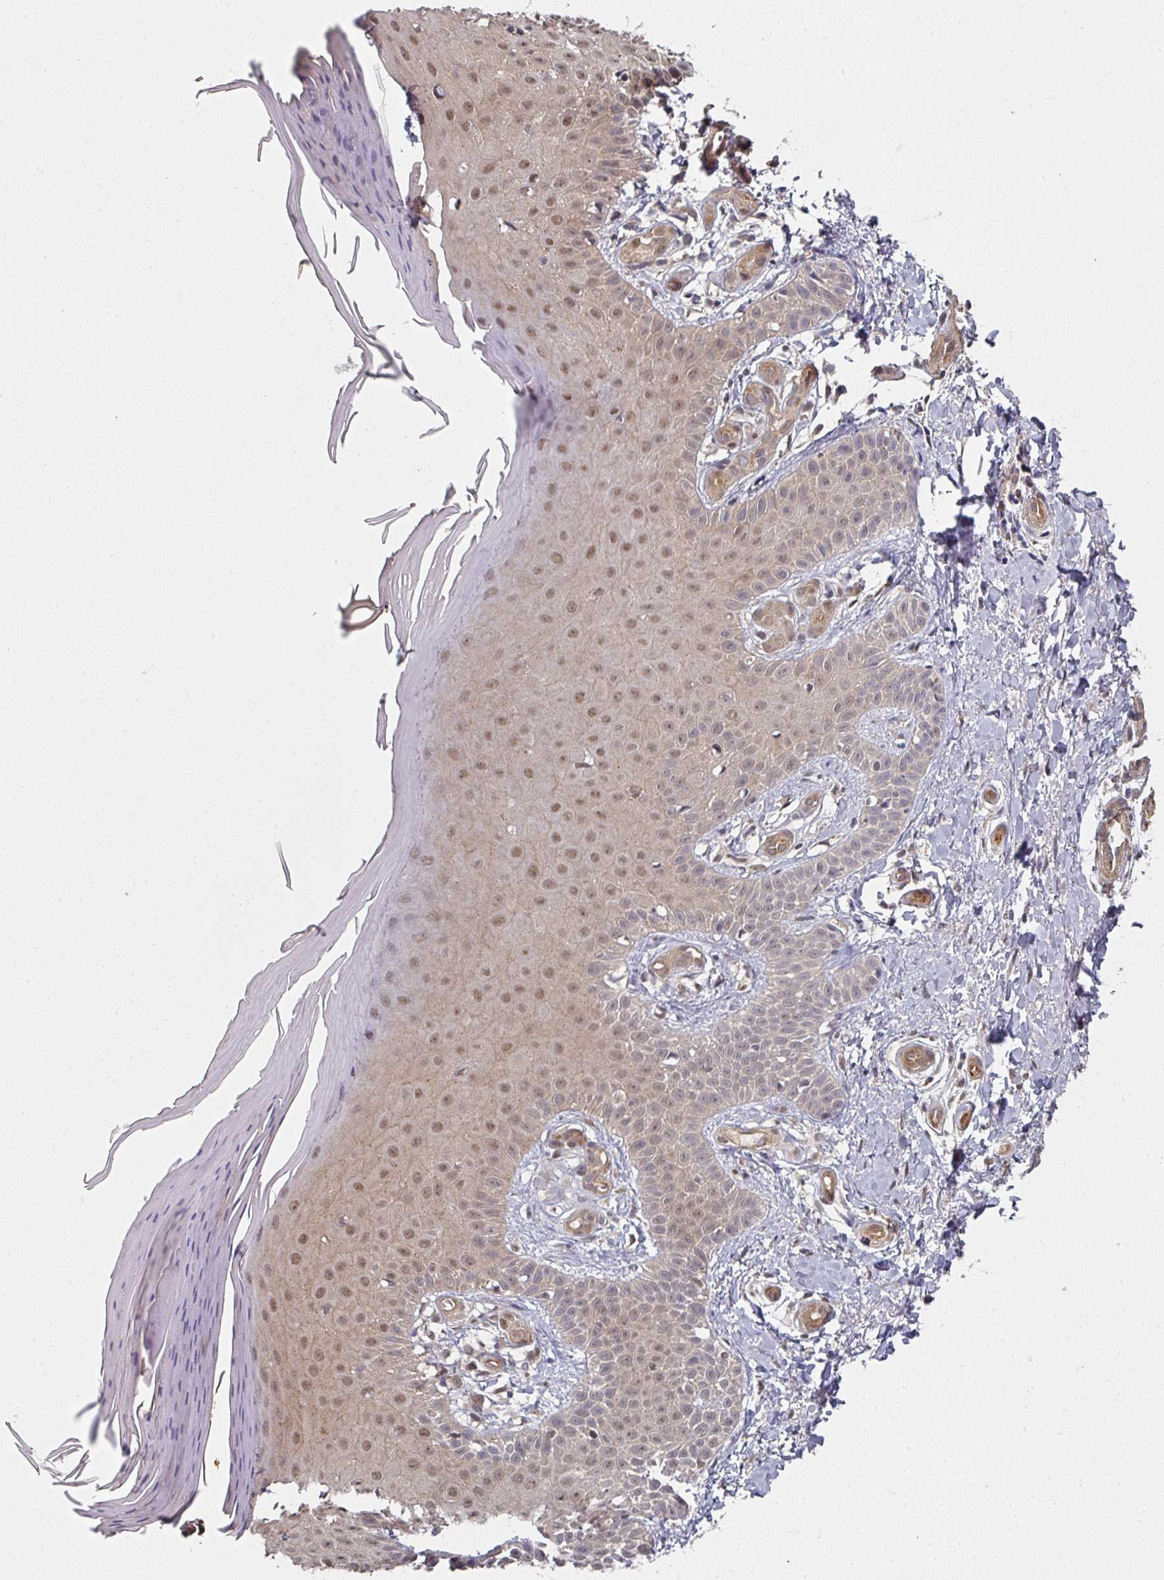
{"staining": {"intensity": "weak", "quantity": ">75%", "location": "nuclear"}, "tissue": "skin", "cell_type": "Fibroblasts", "image_type": "normal", "snomed": [{"axis": "morphology", "description": "Normal tissue, NOS"}, {"axis": "topography", "description": "Skin"}], "caption": "Brown immunohistochemical staining in normal human skin reveals weak nuclear staining in approximately >75% of fibroblasts. The staining was performed using DAB (3,3'-diaminobenzidine) to visualize the protein expression in brown, while the nuclei were stained in blue with hematoxylin (Magnification: 20x).", "gene": "PSME3IP1", "patient": {"sex": "male", "age": 81}}